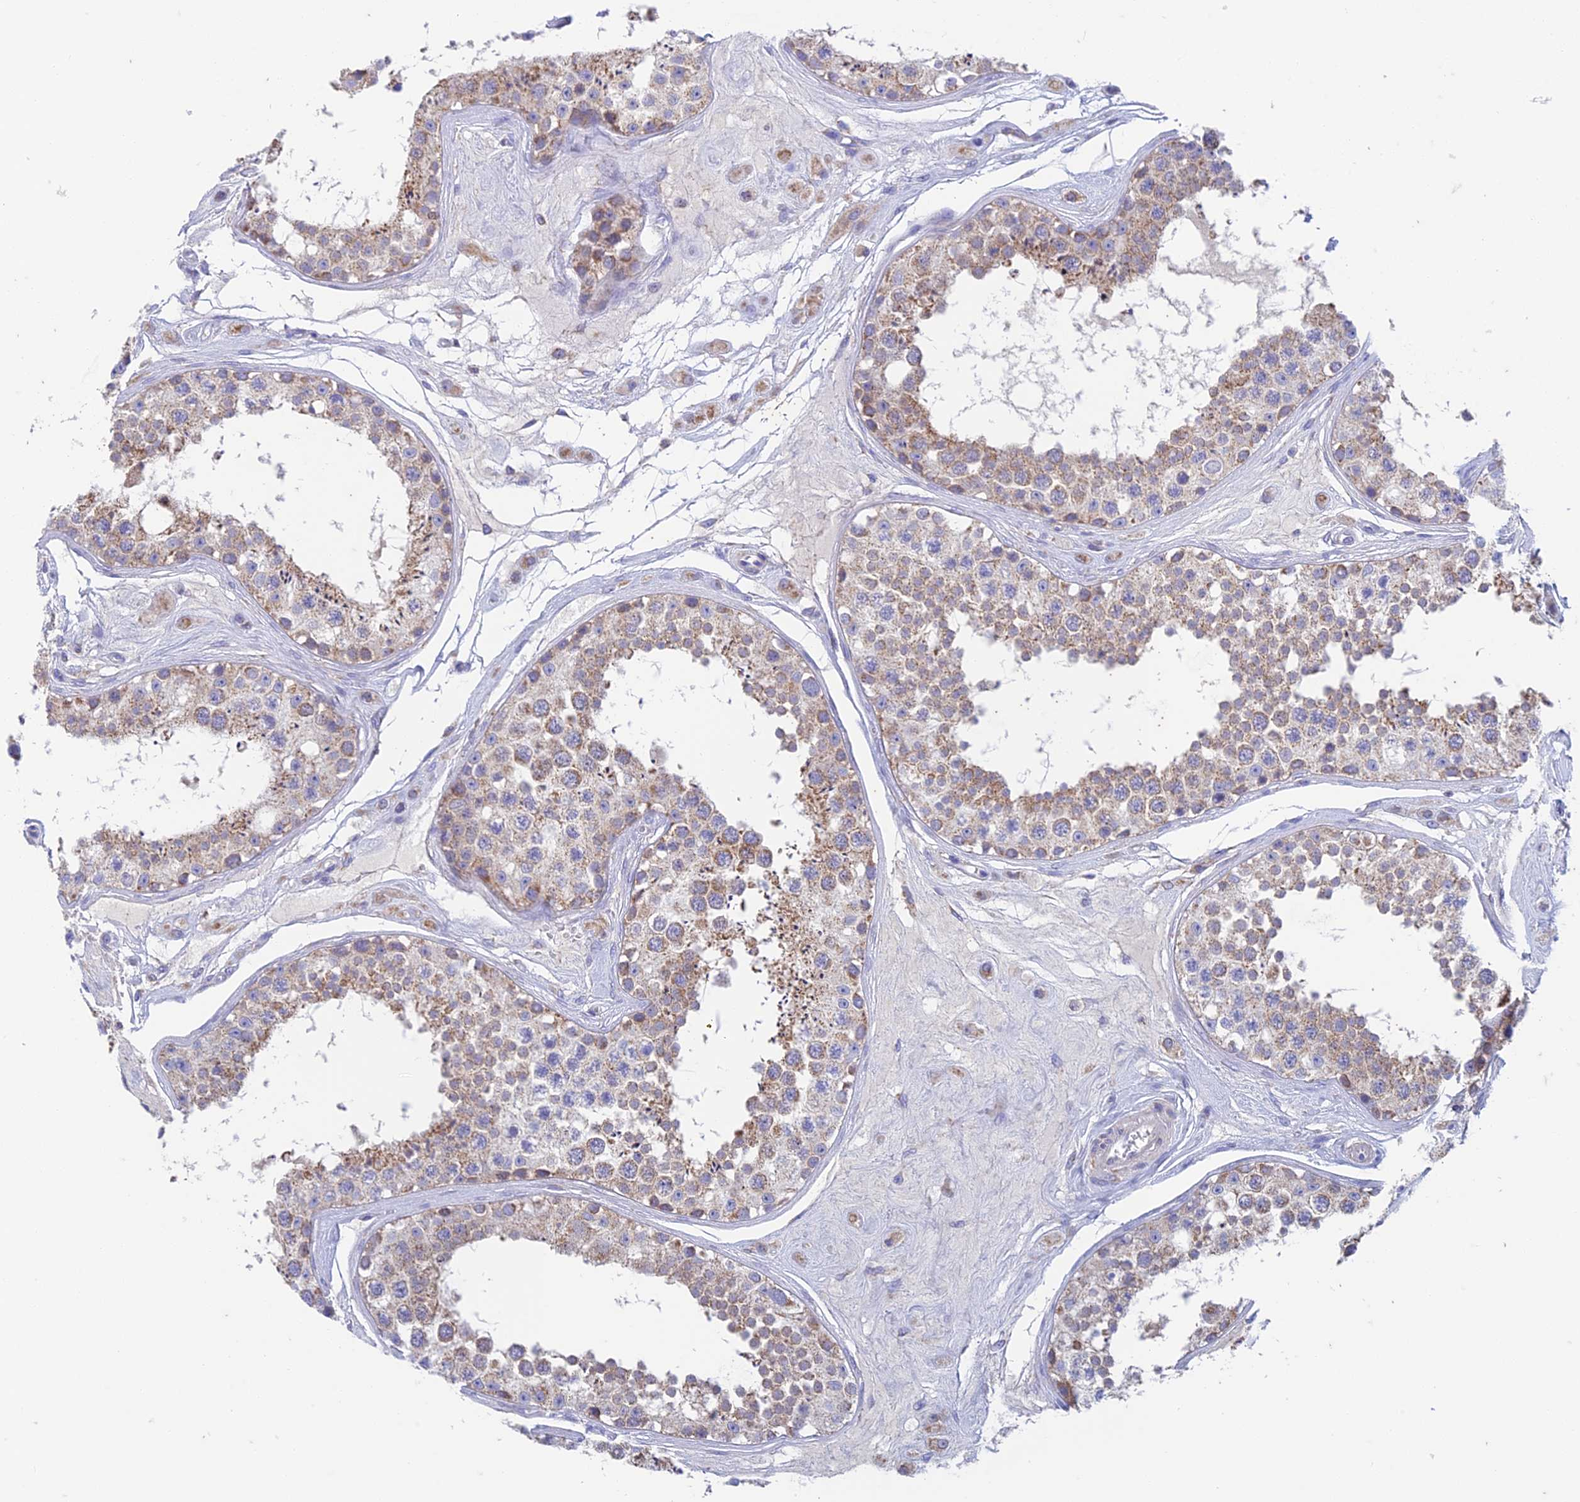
{"staining": {"intensity": "weak", "quantity": "25%-75%", "location": "cytoplasmic/membranous"}, "tissue": "testis", "cell_type": "Cells in seminiferous ducts", "image_type": "normal", "snomed": [{"axis": "morphology", "description": "Normal tissue, NOS"}, {"axis": "topography", "description": "Testis"}], "caption": "Protein staining of benign testis demonstrates weak cytoplasmic/membranous expression in about 25%-75% of cells in seminiferous ducts. The staining is performed using DAB (3,3'-diaminobenzidine) brown chromogen to label protein expression. The nuclei are counter-stained blue using hematoxylin.", "gene": "ZNF181", "patient": {"sex": "male", "age": 25}}